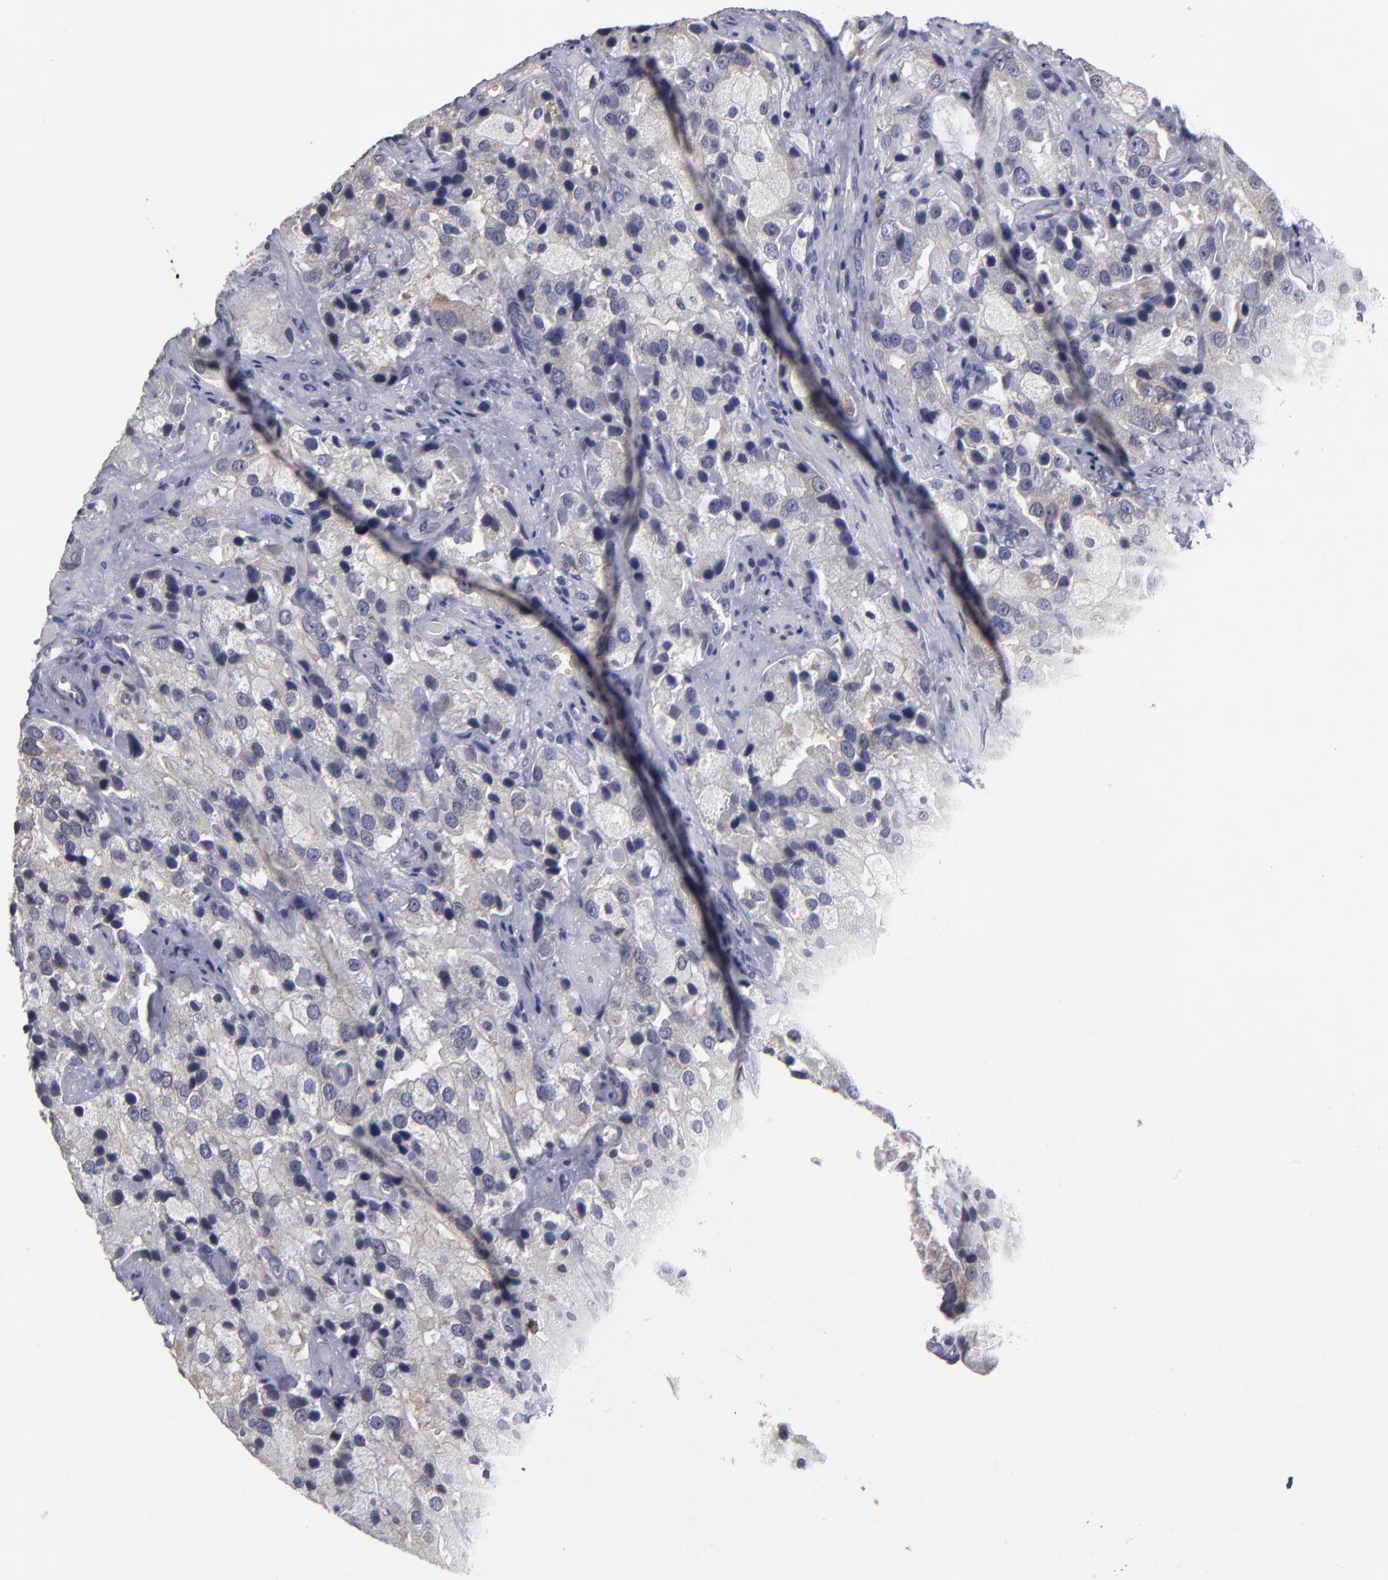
{"staining": {"intensity": "weak", "quantity": "25%-75%", "location": "cytoplasmic/membranous"}, "tissue": "prostate cancer", "cell_type": "Tumor cells", "image_type": "cancer", "snomed": [{"axis": "morphology", "description": "Adenocarcinoma, High grade"}, {"axis": "topography", "description": "Prostate"}], "caption": "The image shows staining of prostate cancer, revealing weak cytoplasmic/membranous protein staining (brown color) within tumor cells.", "gene": "CEP97", "patient": {"sex": "male", "age": 70}}